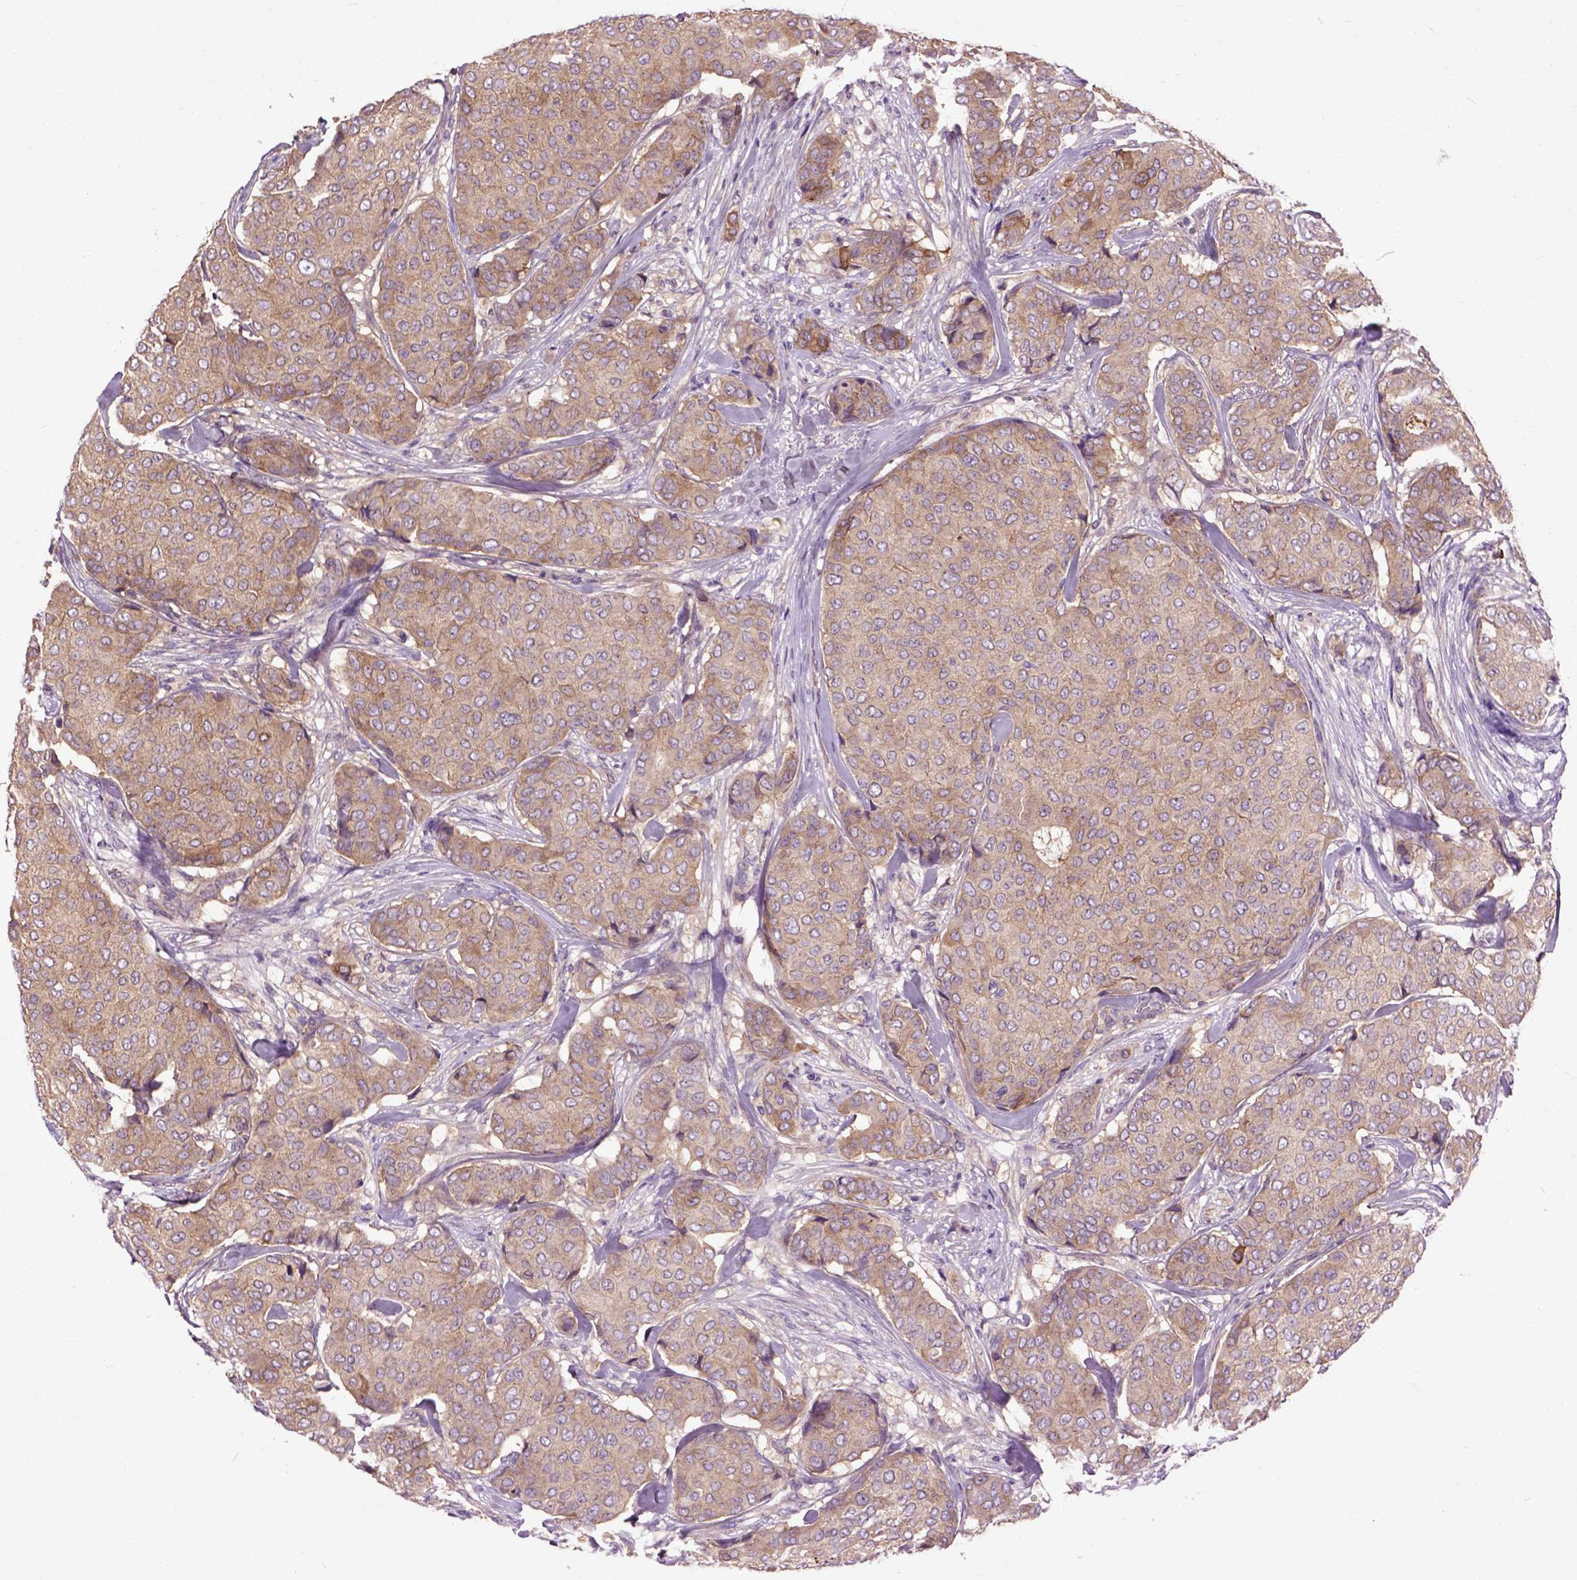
{"staining": {"intensity": "moderate", "quantity": "<25%", "location": "cytoplasmic/membranous"}, "tissue": "breast cancer", "cell_type": "Tumor cells", "image_type": "cancer", "snomed": [{"axis": "morphology", "description": "Duct carcinoma"}, {"axis": "topography", "description": "Breast"}], "caption": "Immunohistochemistry of human breast cancer (infiltrating ductal carcinoma) reveals low levels of moderate cytoplasmic/membranous staining in approximately <25% of tumor cells.", "gene": "MAPT", "patient": {"sex": "female", "age": 75}}